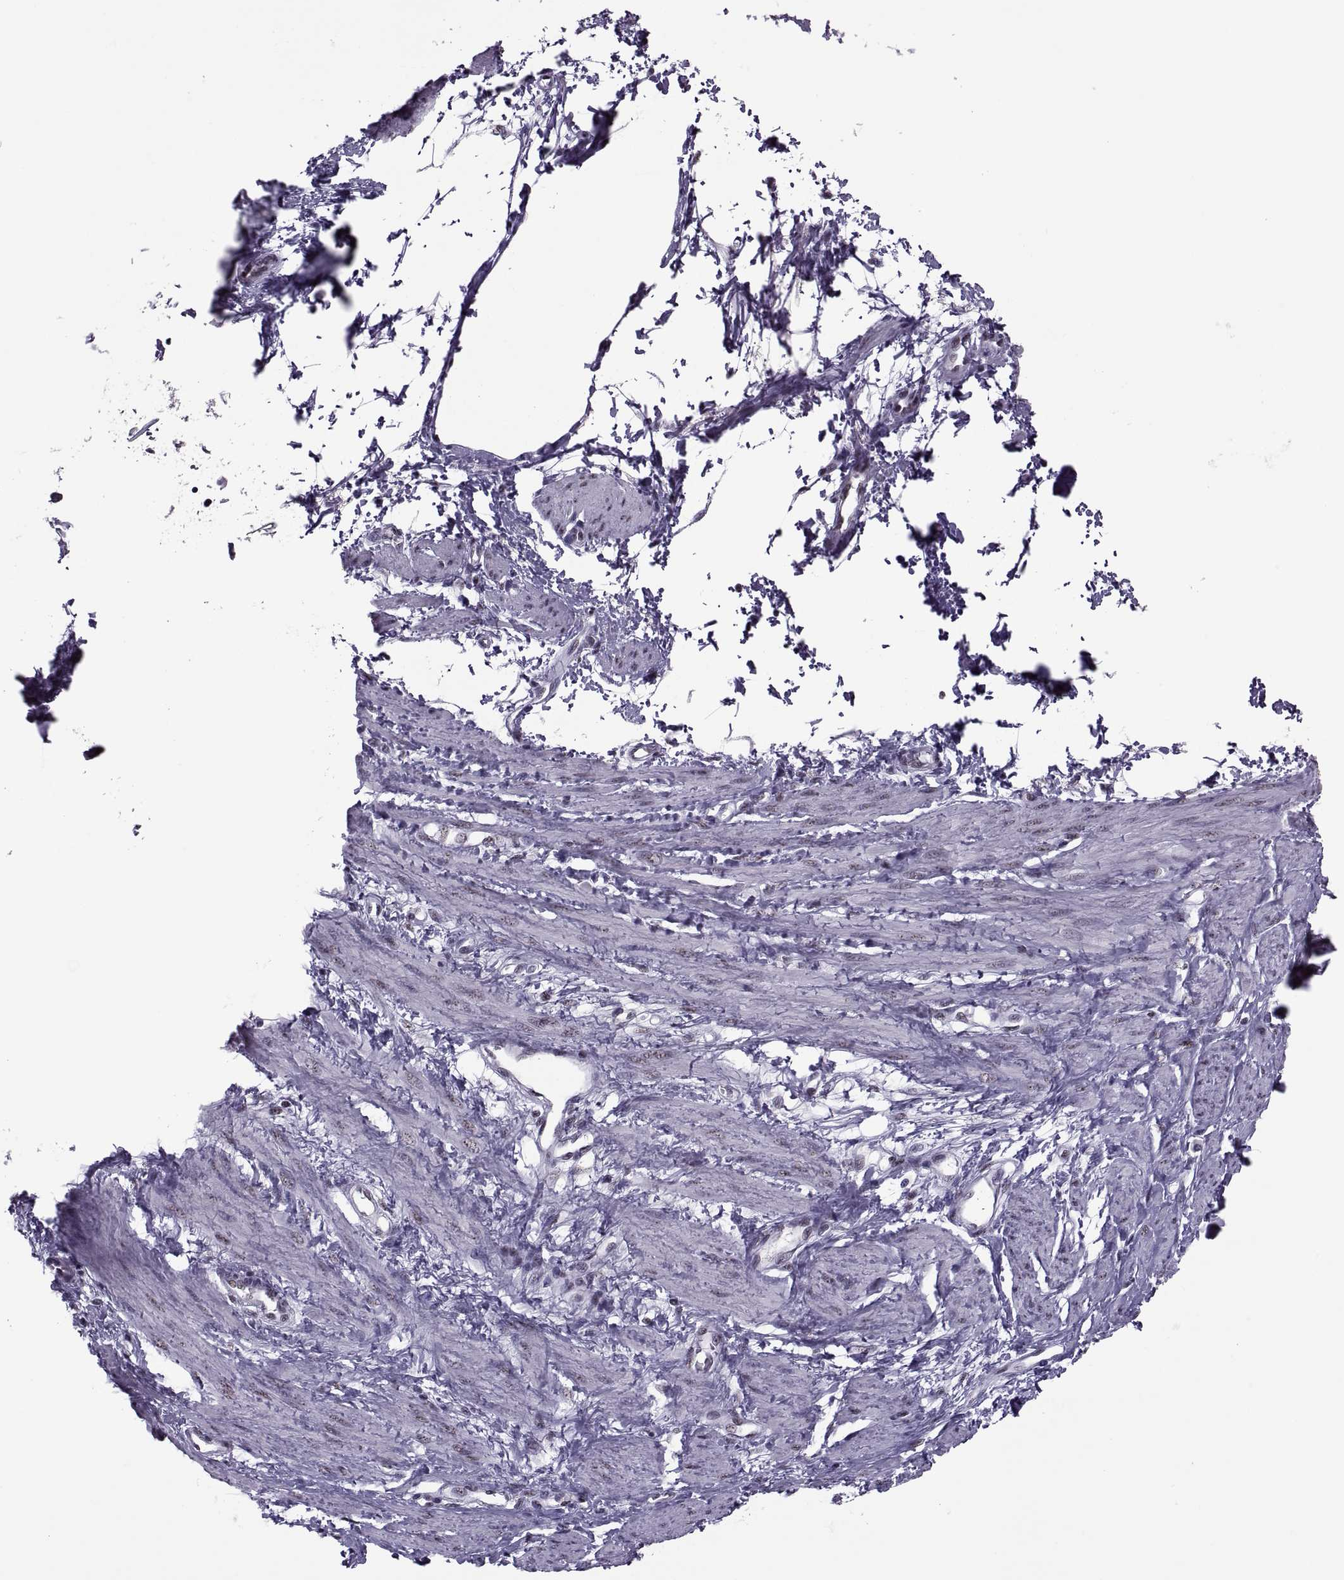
{"staining": {"intensity": "weak", "quantity": "25%-75%", "location": "nuclear"}, "tissue": "smooth muscle", "cell_type": "Smooth muscle cells", "image_type": "normal", "snomed": [{"axis": "morphology", "description": "Normal tissue, NOS"}, {"axis": "topography", "description": "Smooth muscle"}, {"axis": "topography", "description": "Uterus"}], "caption": "Smooth muscle cells exhibit low levels of weak nuclear staining in about 25%-75% of cells in unremarkable smooth muscle.", "gene": "MAGEA4", "patient": {"sex": "female", "age": 39}}